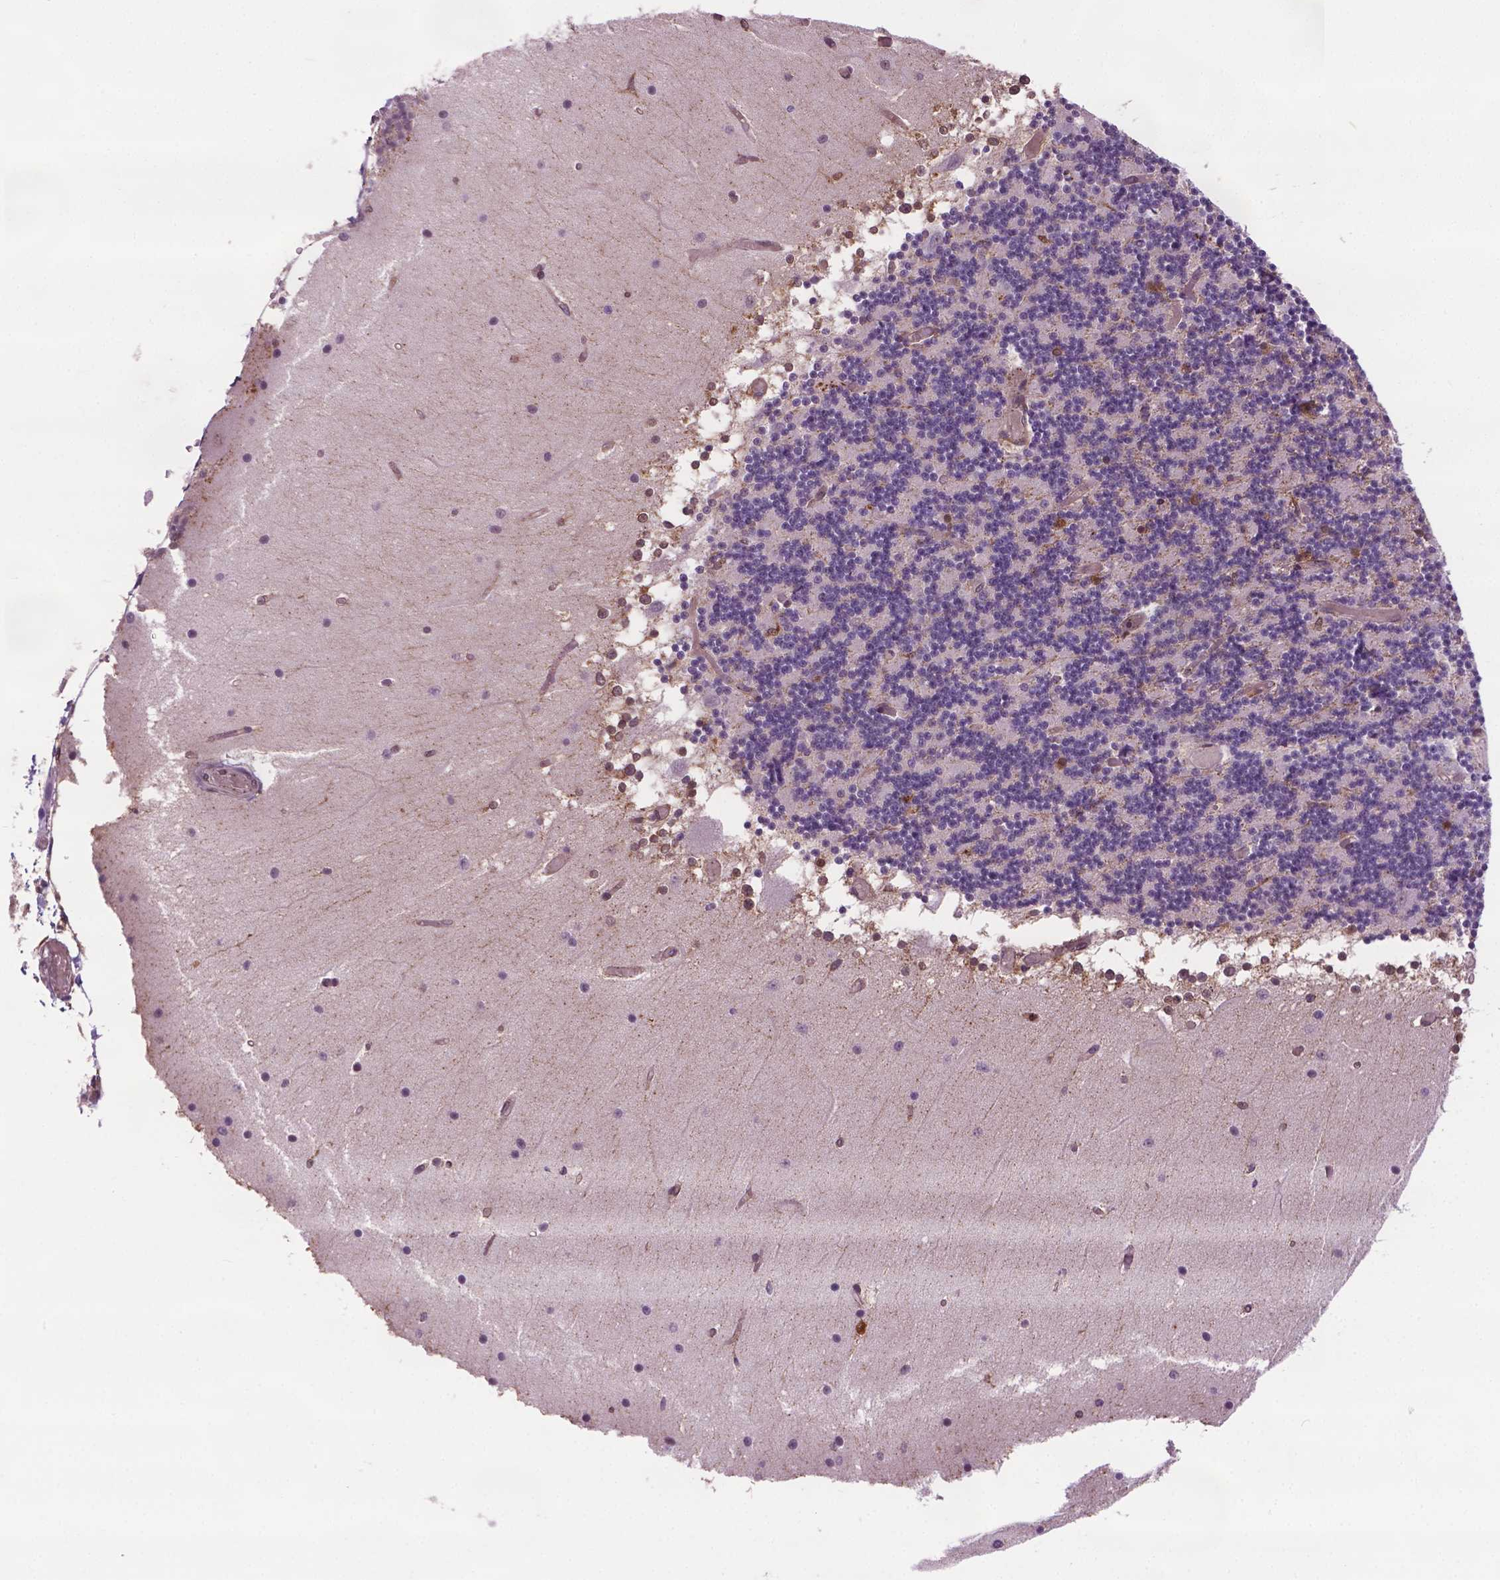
{"staining": {"intensity": "moderate", "quantity": "<25%", "location": "cytoplasmic/membranous"}, "tissue": "cerebellum", "cell_type": "Cells in granular layer", "image_type": "normal", "snomed": [{"axis": "morphology", "description": "Normal tissue, NOS"}, {"axis": "topography", "description": "Cerebellum"}], "caption": "Immunohistochemical staining of unremarkable cerebellum exhibits moderate cytoplasmic/membranous protein positivity in approximately <25% of cells in granular layer.", "gene": "PLIN3", "patient": {"sex": "female", "age": 28}}